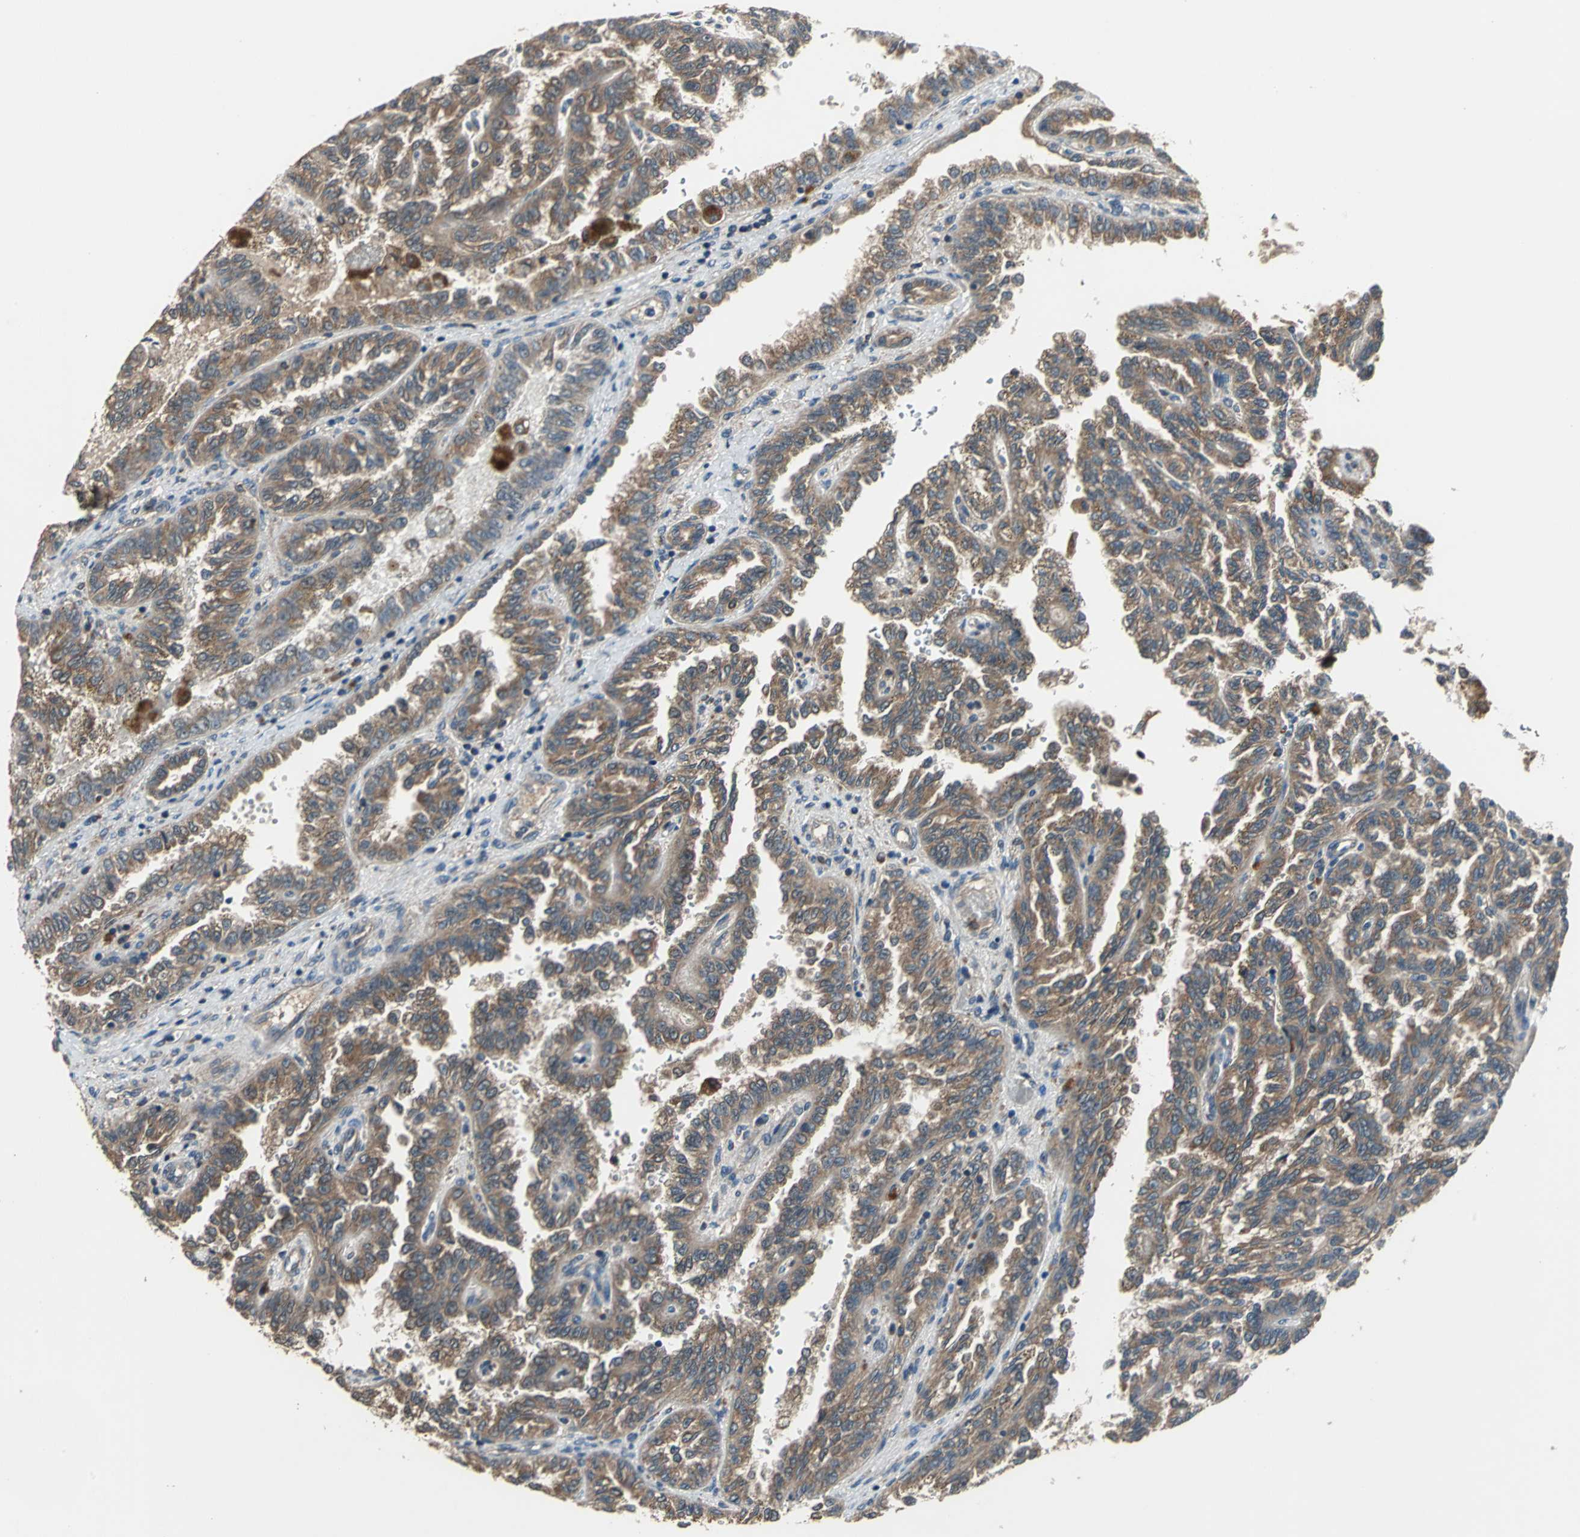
{"staining": {"intensity": "strong", "quantity": ">75%", "location": "cytoplasmic/membranous"}, "tissue": "renal cancer", "cell_type": "Tumor cells", "image_type": "cancer", "snomed": [{"axis": "morphology", "description": "Inflammation, NOS"}, {"axis": "morphology", "description": "Adenocarcinoma, NOS"}, {"axis": "topography", "description": "Kidney"}], "caption": "IHC micrograph of human renal cancer stained for a protein (brown), which reveals high levels of strong cytoplasmic/membranous staining in about >75% of tumor cells.", "gene": "ZNF608", "patient": {"sex": "male", "age": 68}}